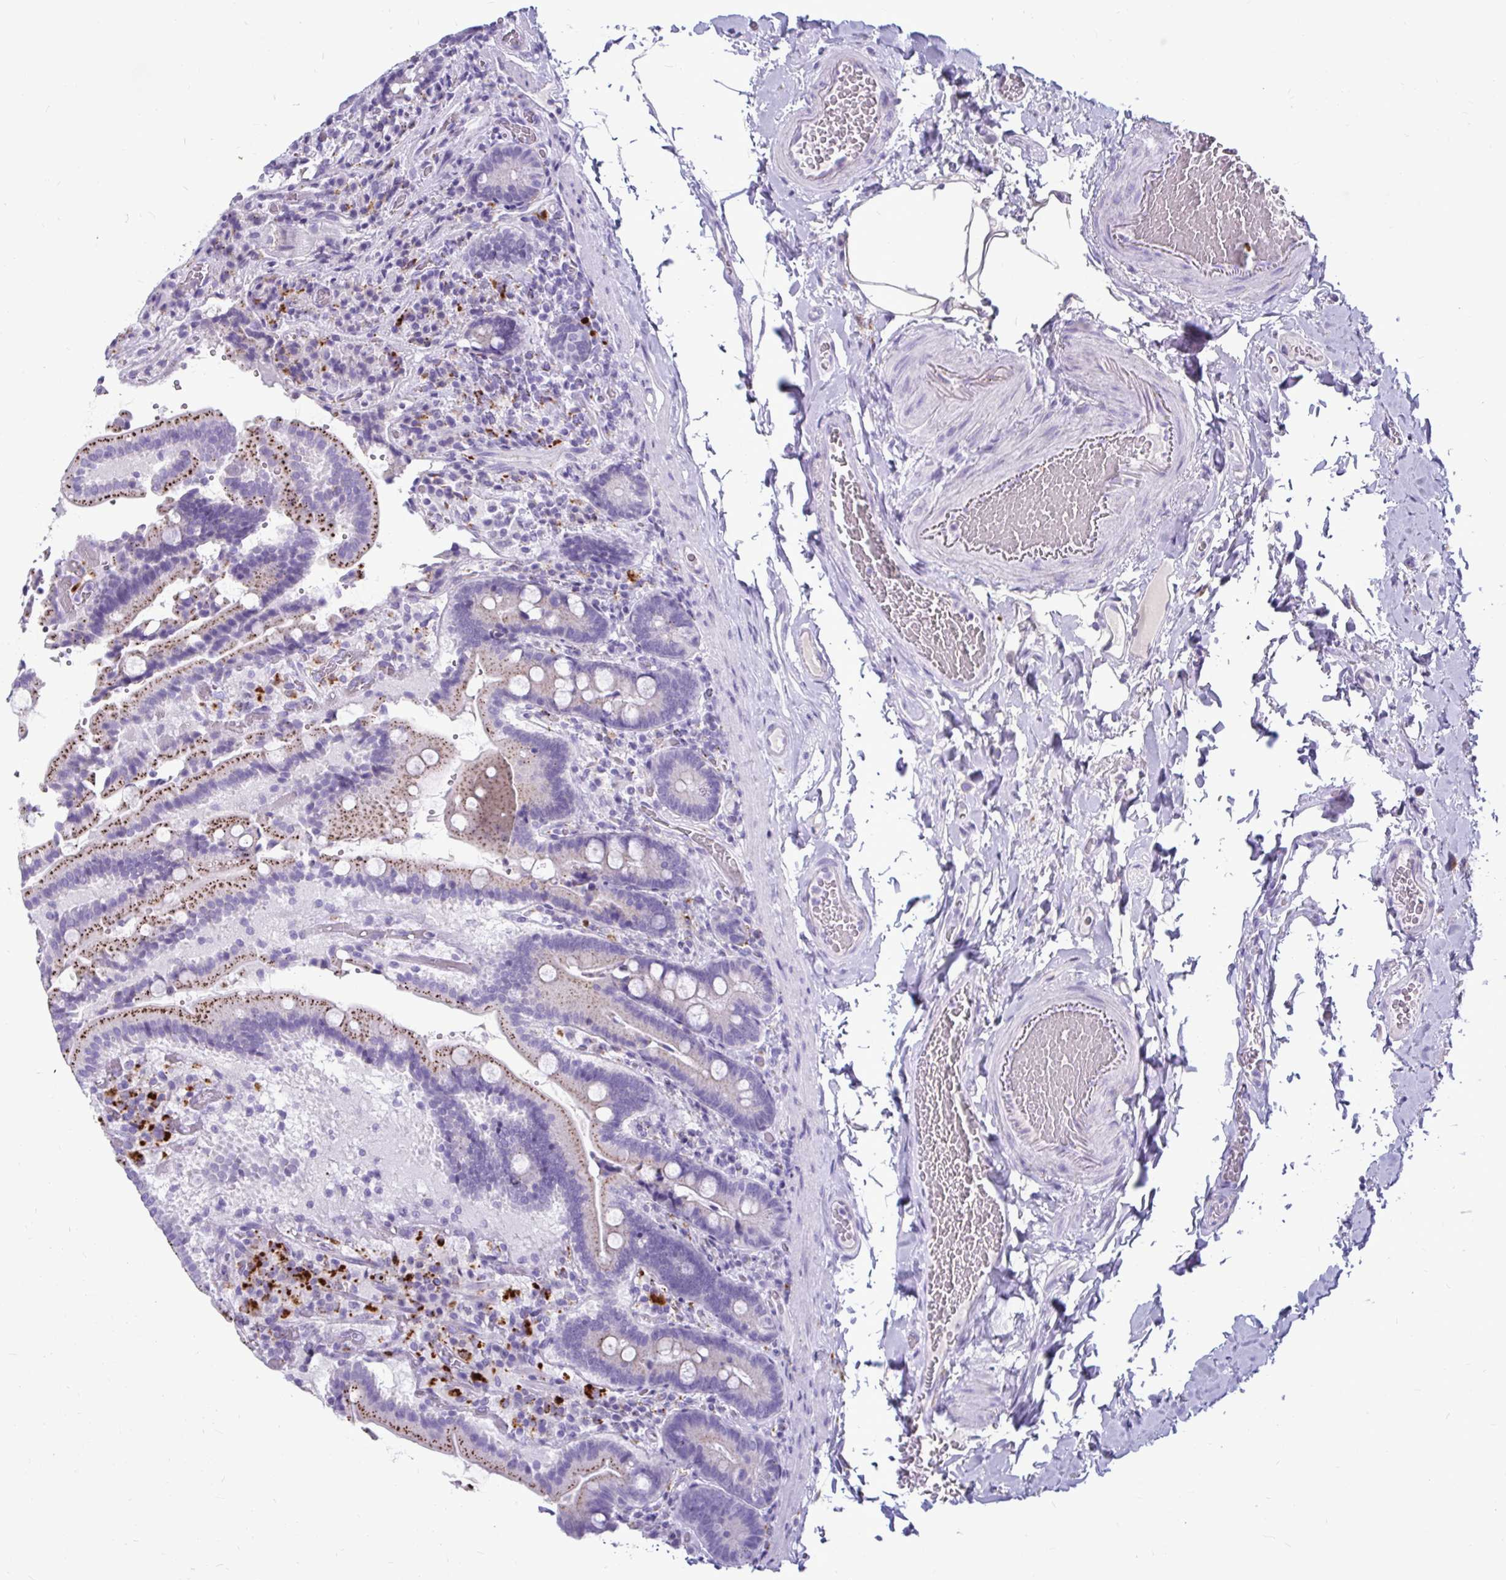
{"staining": {"intensity": "moderate", "quantity": "25%-75%", "location": "cytoplasmic/membranous"}, "tissue": "duodenum", "cell_type": "Glandular cells", "image_type": "normal", "snomed": [{"axis": "morphology", "description": "Normal tissue, NOS"}, {"axis": "topography", "description": "Duodenum"}], "caption": "Glandular cells demonstrate moderate cytoplasmic/membranous staining in approximately 25%-75% of cells in unremarkable duodenum. (brown staining indicates protein expression, while blue staining denotes nuclei).", "gene": "CTSZ", "patient": {"sex": "female", "age": 62}}